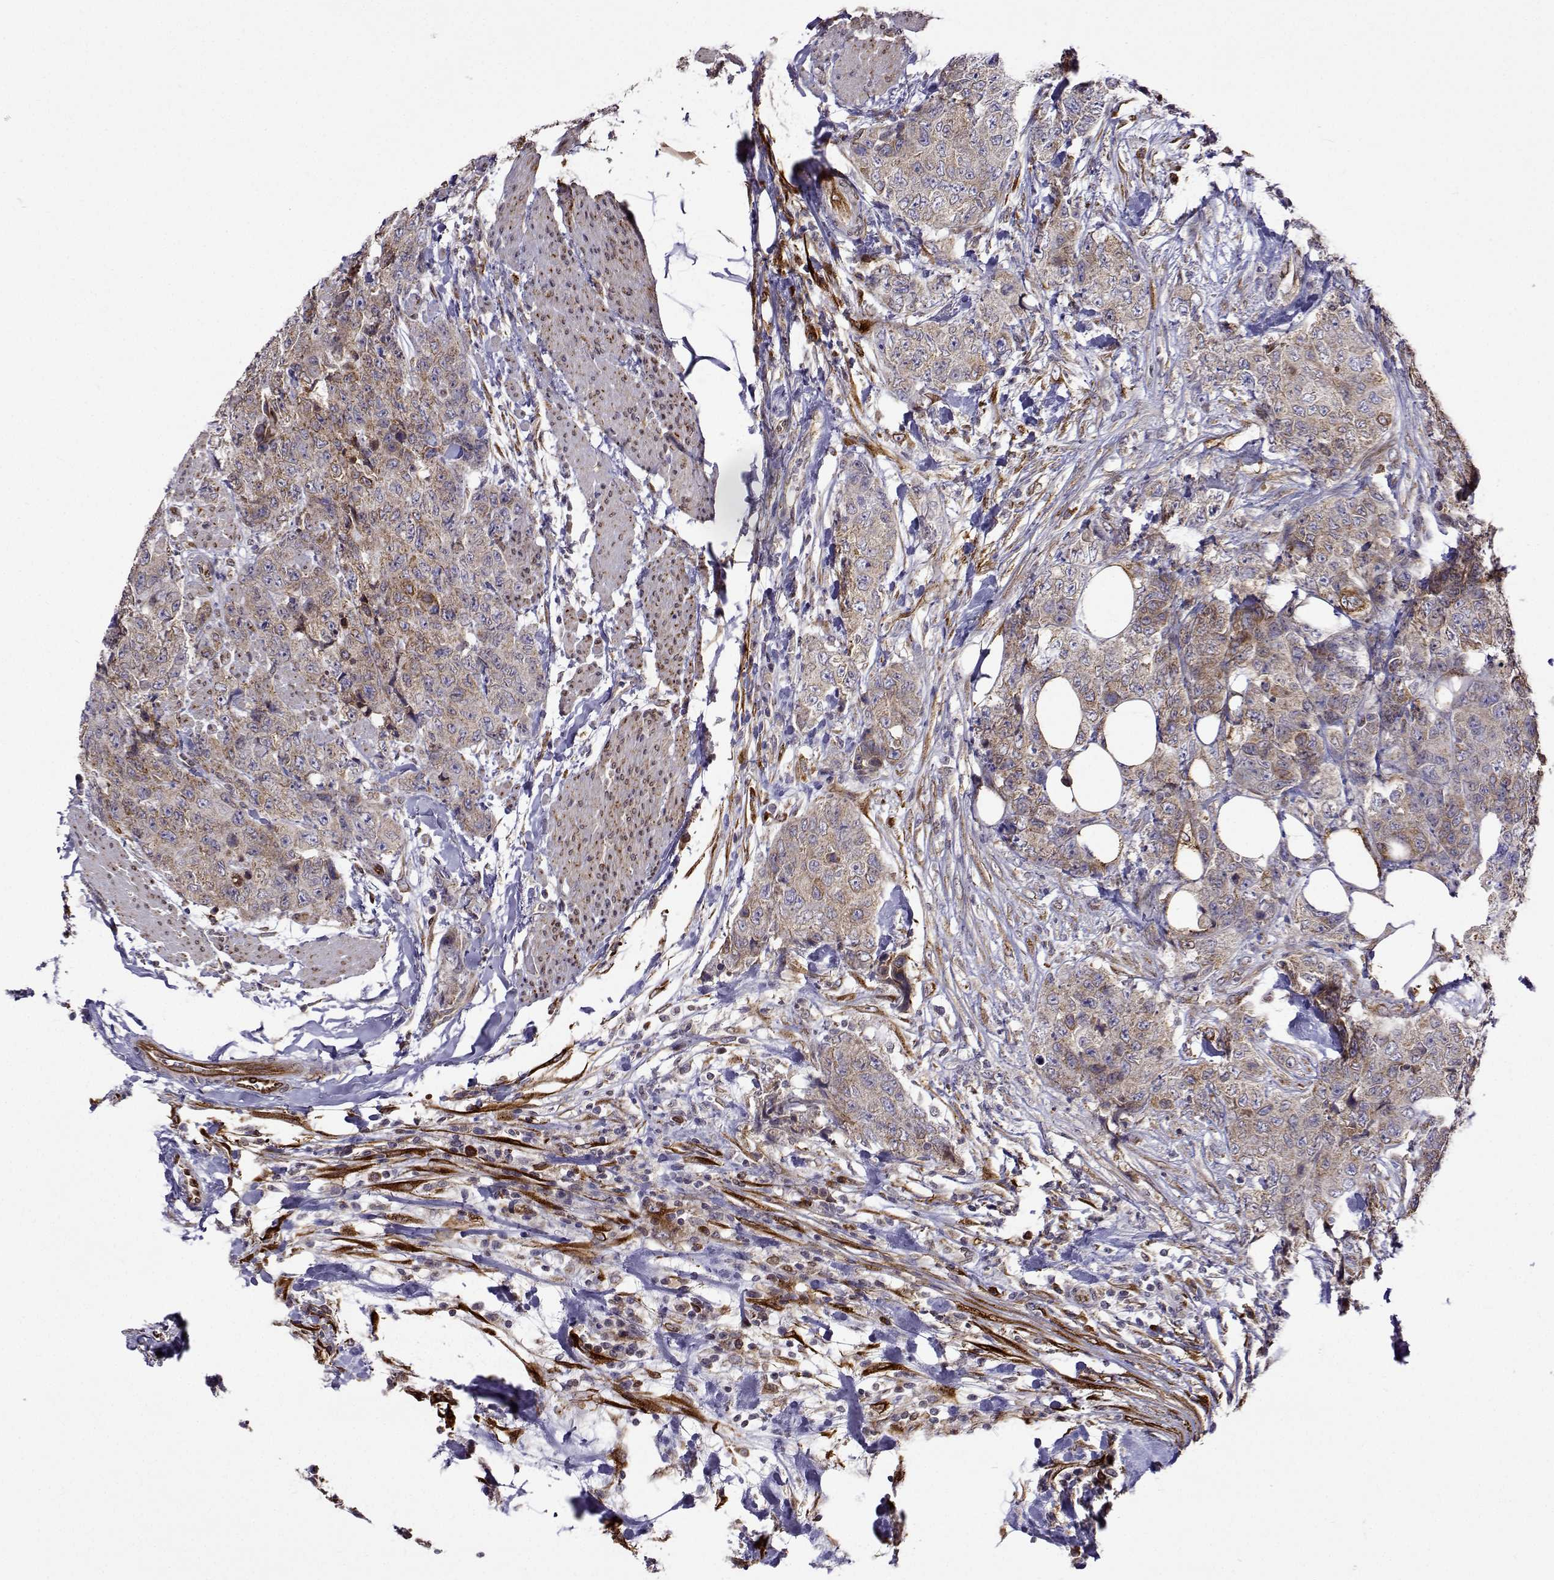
{"staining": {"intensity": "weak", "quantity": "25%-75%", "location": "cytoplasmic/membranous"}, "tissue": "urothelial cancer", "cell_type": "Tumor cells", "image_type": "cancer", "snomed": [{"axis": "morphology", "description": "Urothelial carcinoma, High grade"}, {"axis": "topography", "description": "Urinary bladder"}], "caption": "Human urothelial carcinoma (high-grade) stained for a protein (brown) demonstrates weak cytoplasmic/membranous positive positivity in approximately 25%-75% of tumor cells.", "gene": "PGRMC2", "patient": {"sex": "female", "age": 78}}